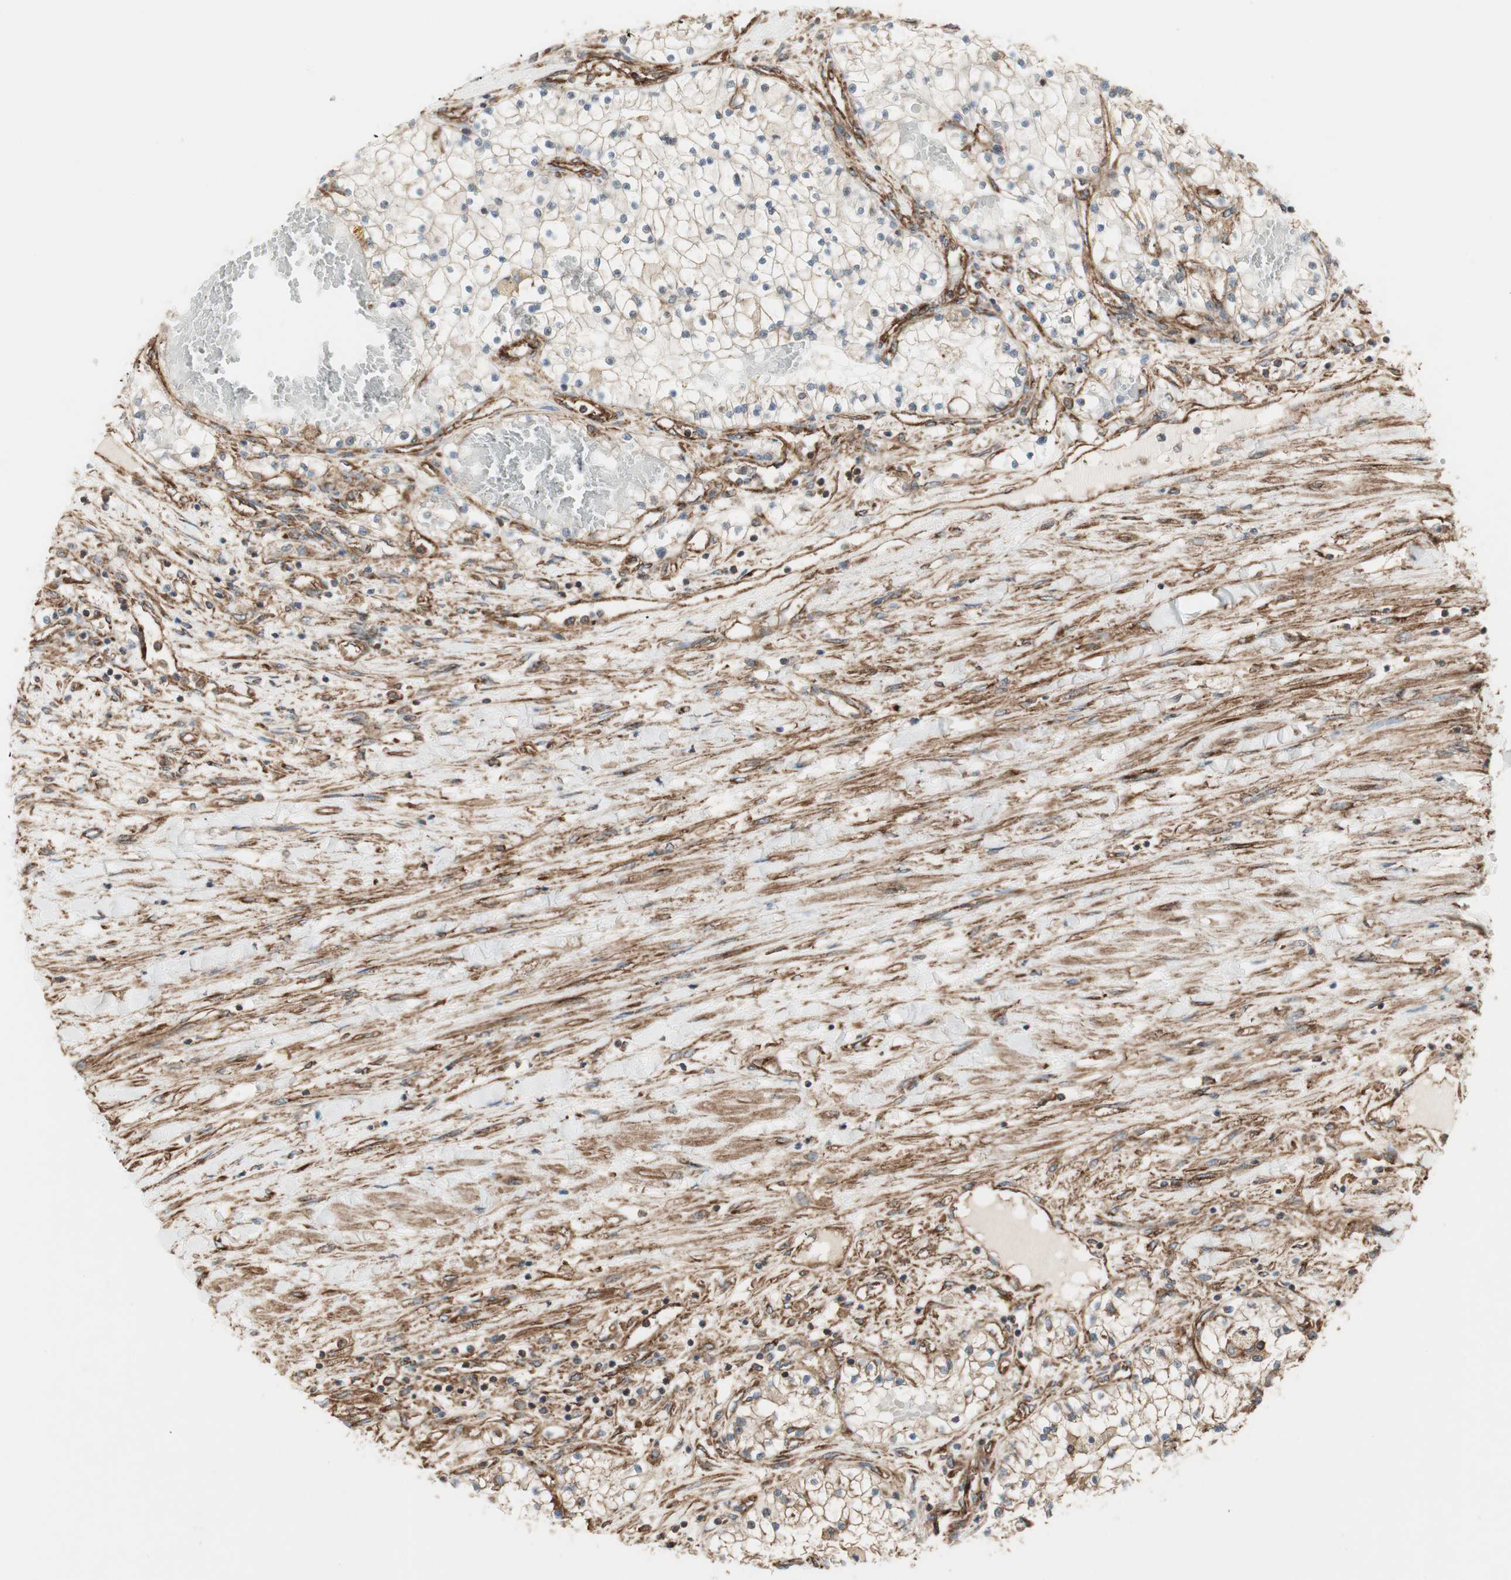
{"staining": {"intensity": "moderate", "quantity": "25%-75%", "location": "cytoplasmic/membranous"}, "tissue": "renal cancer", "cell_type": "Tumor cells", "image_type": "cancer", "snomed": [{"axis": "morphology", "description": "Adenocarcinoma, NOS"}, {"axis": "topography", "description": "Kidney"}], "caption": "Immunohistochemistry (IHC) (DAB (3,3'-diaminobenzidine)) staining of human renal cancer displays moderate cytoplasmic/membranous protein positivity in approximately 25%-75% of tumor cells.", "gene": "H6PD", "patient": {"sex": "male", "age": 68}}